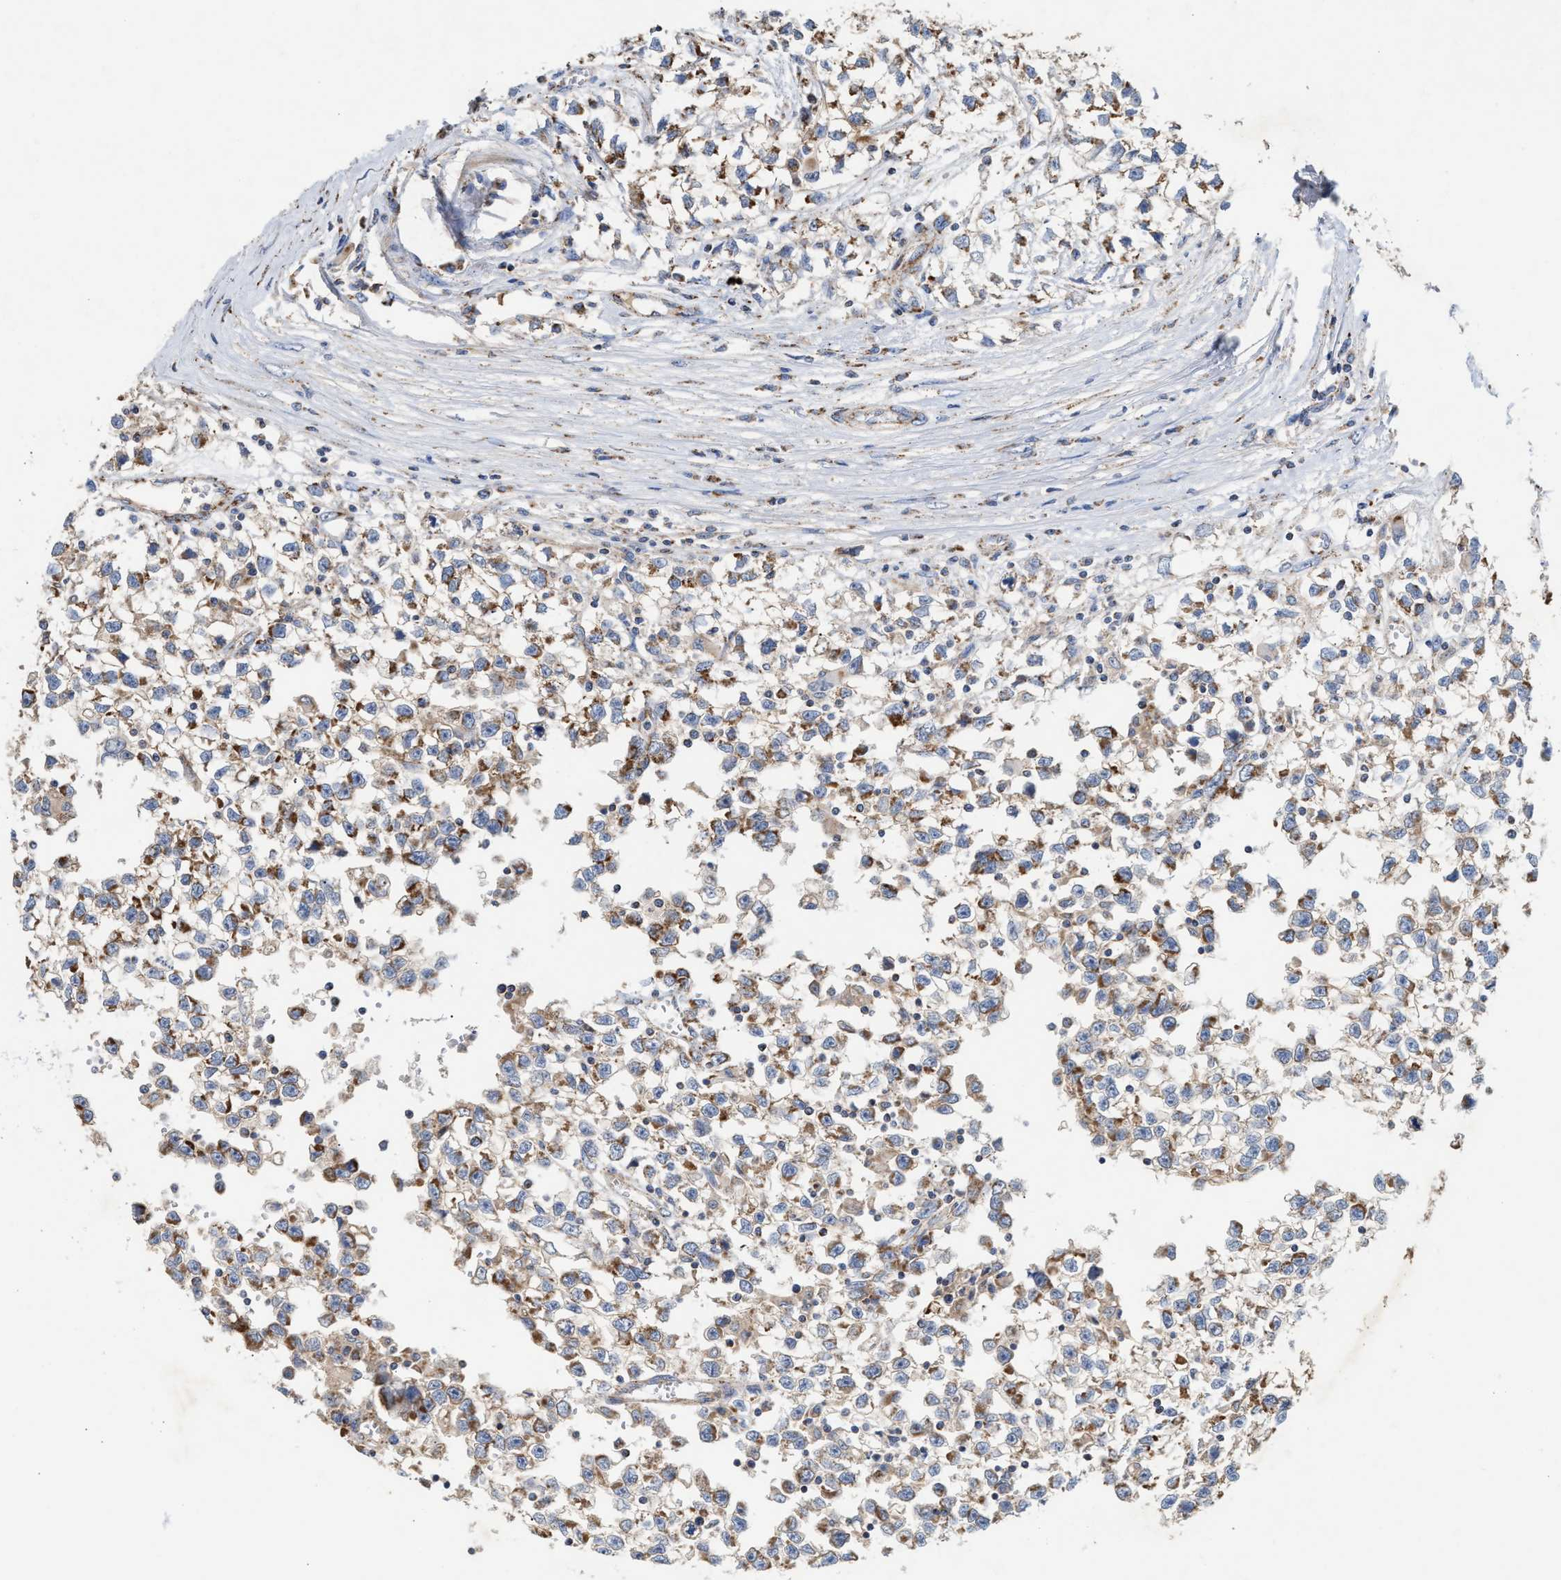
{"staining": {"intensity": "moderate", "quantity": ">75%", "location": "cytoplasmic/membranous"}, "tissue": "testis cancer", "cell_type": "Tumor cells", "image_type": "cancer", "snomed": [{"axis": "morphology", "description": "Seminoma, NOS"}, {"axis": "morphology", "description": "Carcinoma, Embryonal, NOS"}, {"axis": "topography", "description": "Testis"}], "caption": "Immunohistochemical staining of testis cancer (seminoma) exhibits medium levels of moderate cytoplasmic/membranous expression in about >75% of tumor cells.", "gene": "MECR", "patient": {"sex": "male", "age": 51}}